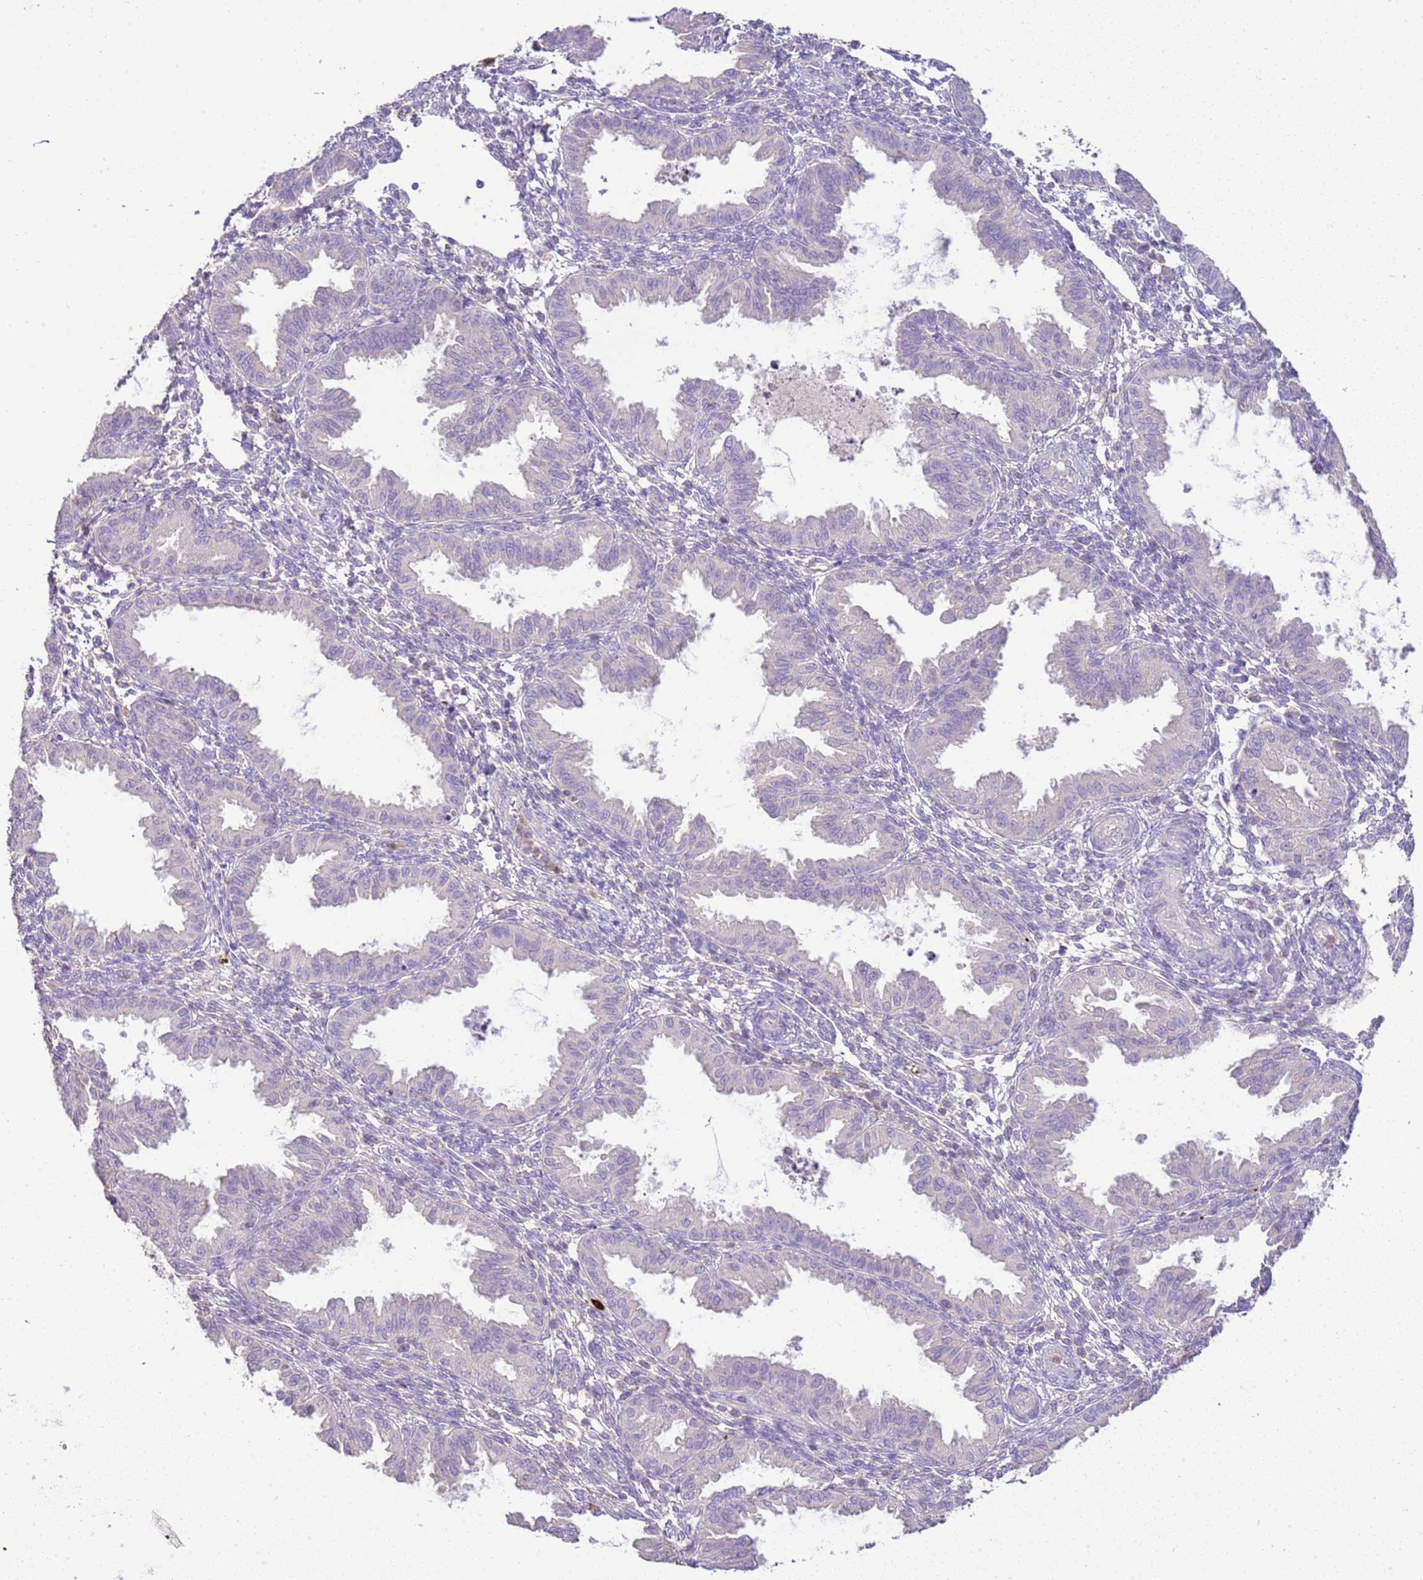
{"staining": {"intensity": "negative", "quantity": "none", "location": "none"}, "tissue": "endometrium", "cell_type": "Cells in endometrial stroma", "image_type": "normal", "snomed": [{"axis": "morphology", "description": "Normal tissue, NOS"}, {"axis": "topography", "description": "Endometrium"}], "caption": "A high-resolution micrograph shows immunohistochemistry (IHC) staining of normal endometrium, which reveals no significant staining in cells in endometrial stroma.", "gene": "IL2RG", "patient": {"sex": "female", "age": 33}}